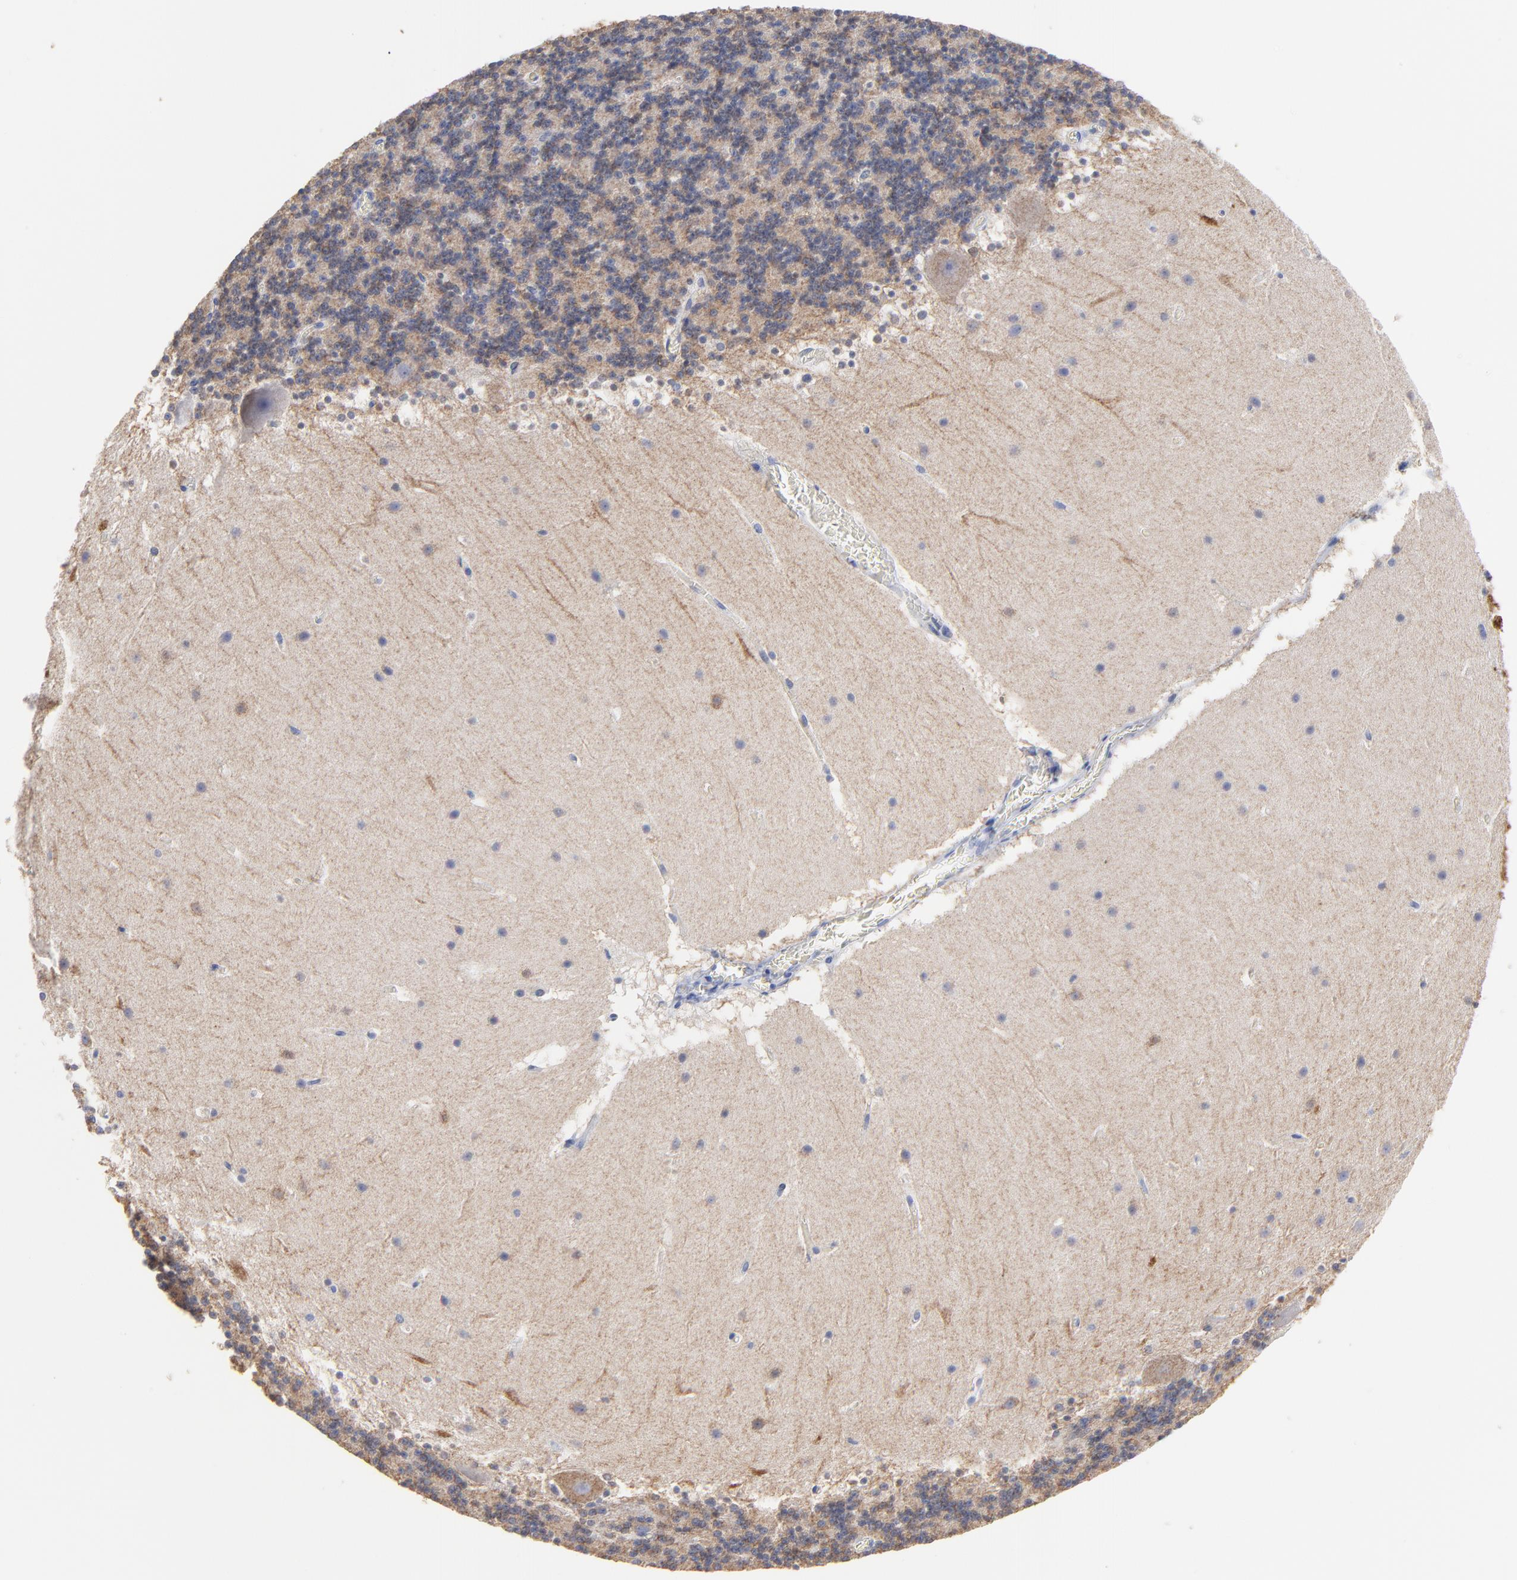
{"staining": {"intensity": "negative", "quantity": "none", "location": "none"}, "tissue": "cerebellum", "cell_type": "Cells in granular layer", "image_type": "normal", "snomed": [{"axis": "morphology", "description": "Normal tissue, NOS"}, {"axis": "topography", "description": "Cerebellum"}], "caption": "IHC histopathology image of unremarkable cerebellum: cerebellum stained with DAB reveals no significant protein staining in cells in granular layer. (DAB (3,3'-diaminobenzidine) immunohistochemistry (IHC), high magnification).", "gene": "CNTN3", "patient": {"sex": "male", "age": 45}}